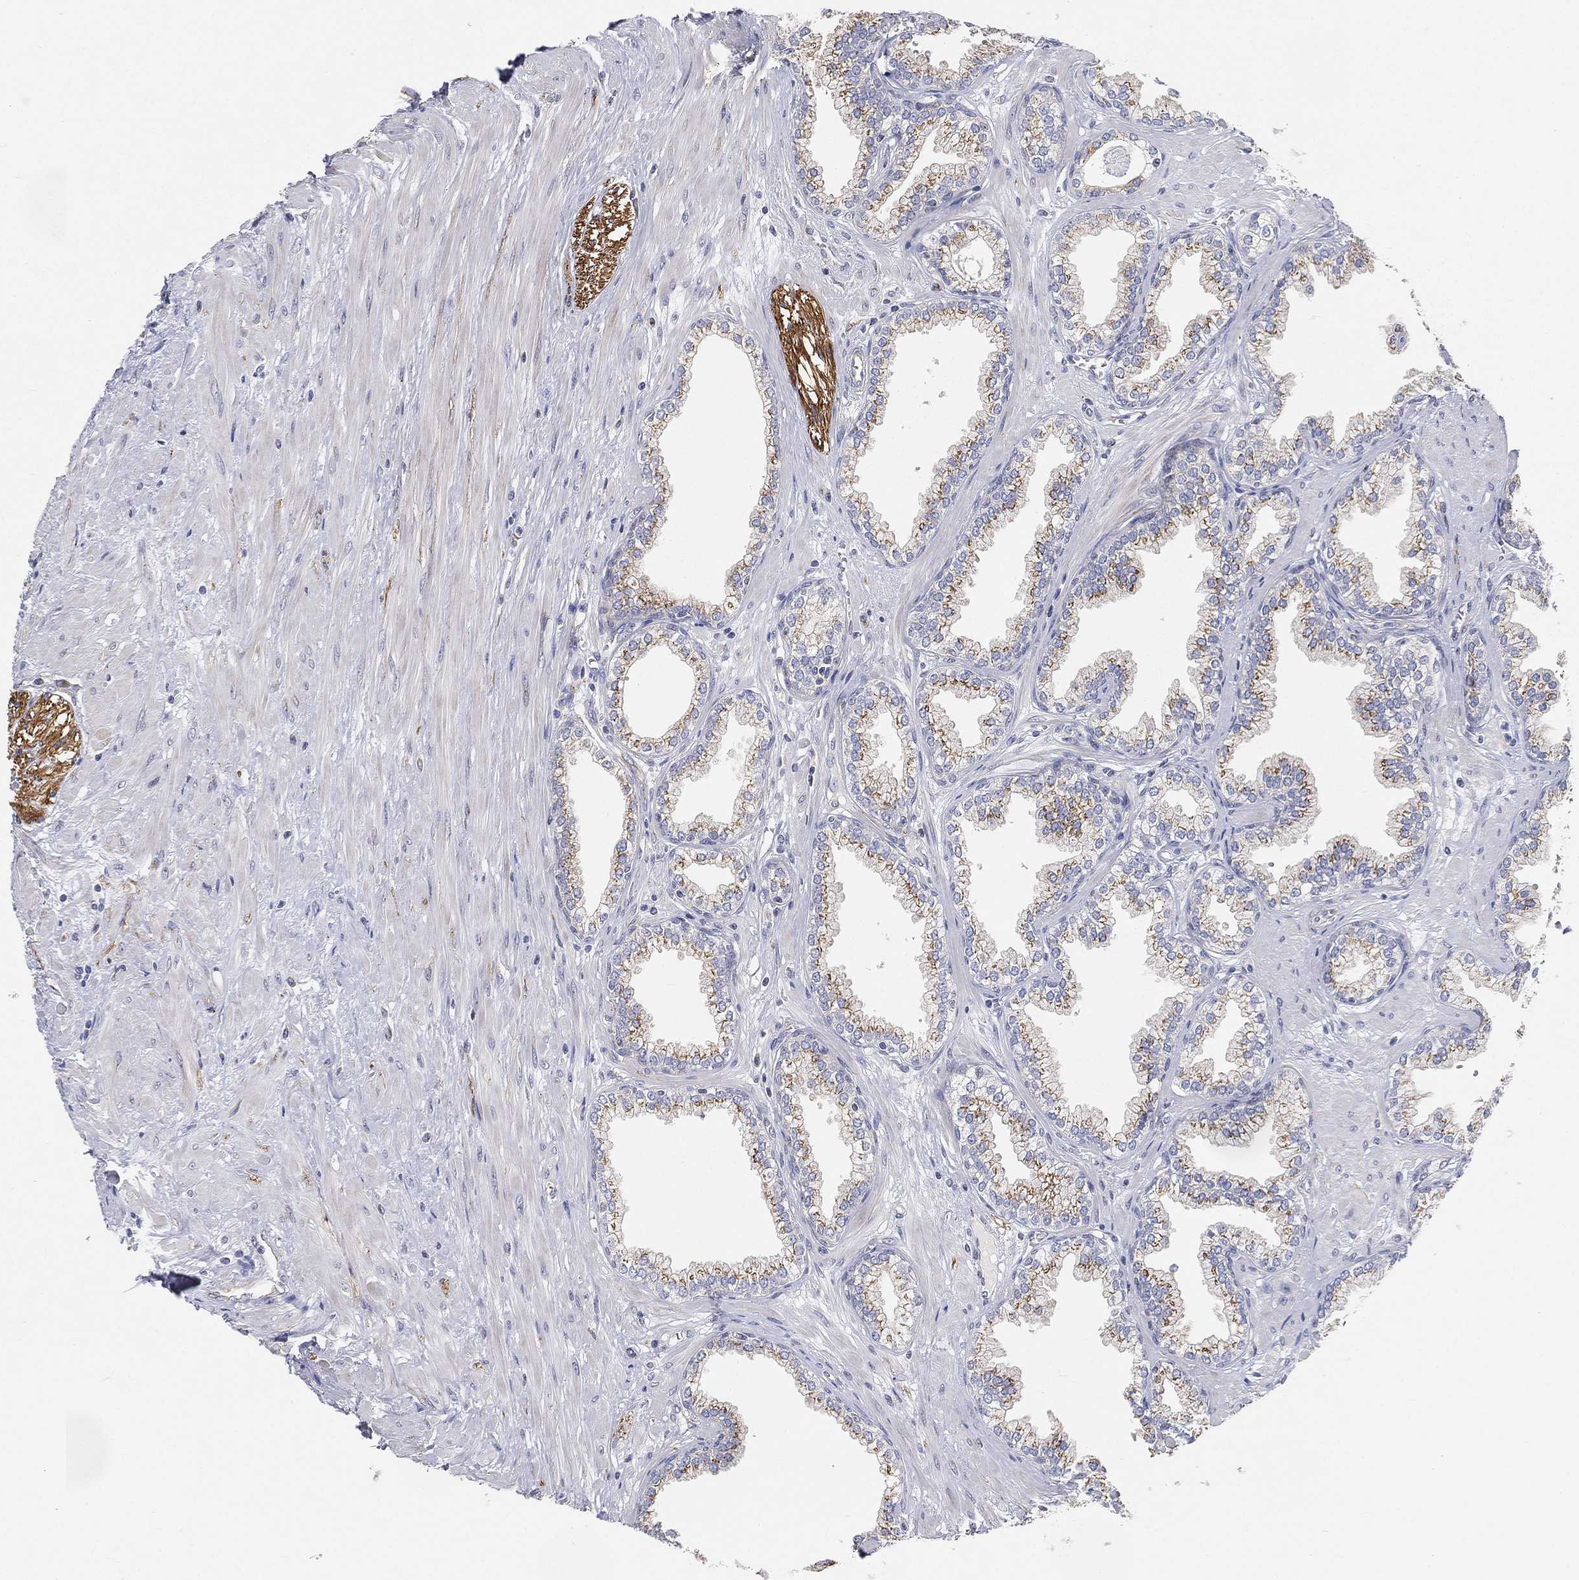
{"staining": {"intensity": "strong", "quantity": "<25%", "location": "cytoplasmic/membranous"}, "tissue": "prostate", "cell_type": "Glandular cells", "image_type": "normal", "snomed": [{"axis": "morphology", "description": "Normal tissue, NOS"}, {"axis": "topography", "description": "Prostate"}], "caption": "A high-resolution micrograph shows immunohistochemistry (IHC) staining of benign prostate, which exhibits strong cytoplasmic/membranous positivity in about <25% of glandular cells.", "gene": "TMEM25", "patient": {"sex": "male", "age": 64}}